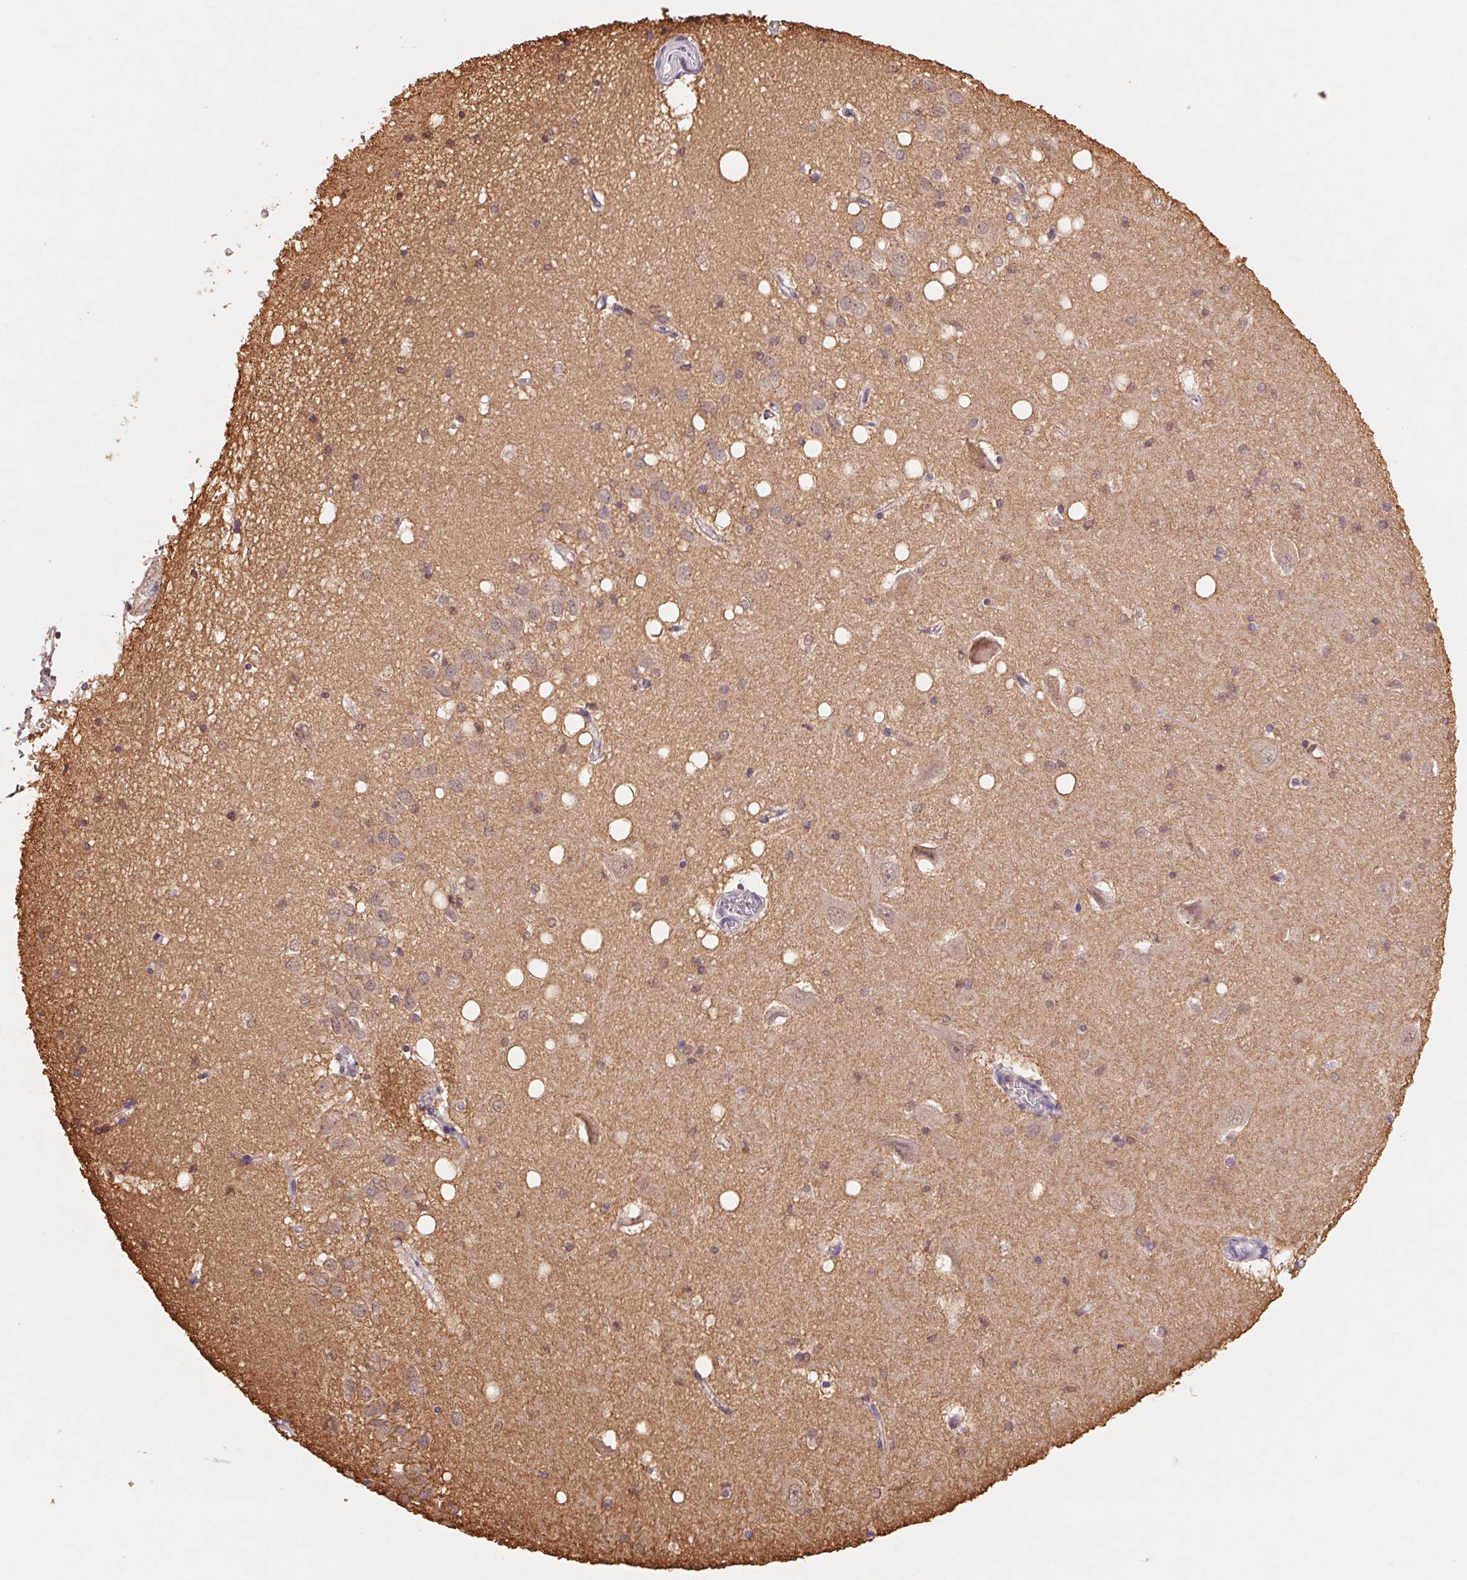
{"staining": {"intensity": "weak", "quantity": "<25%", "location": "cytoplasmic/membranous"}, "tissue": "hippocampus", "cell_type": "Glial cells", "image_type": "normal", "snomed": [{"axis": "morphology", "description": "Normal tissue, NOS"}, {"axis": "topography", "description": "Hippocampus"}], "caption": "This is an IHC image of benign human hippocampus. There is no expression in glial cells.", "gene": "KIF26A", "patient": {"sex": "male", "age": 58}}